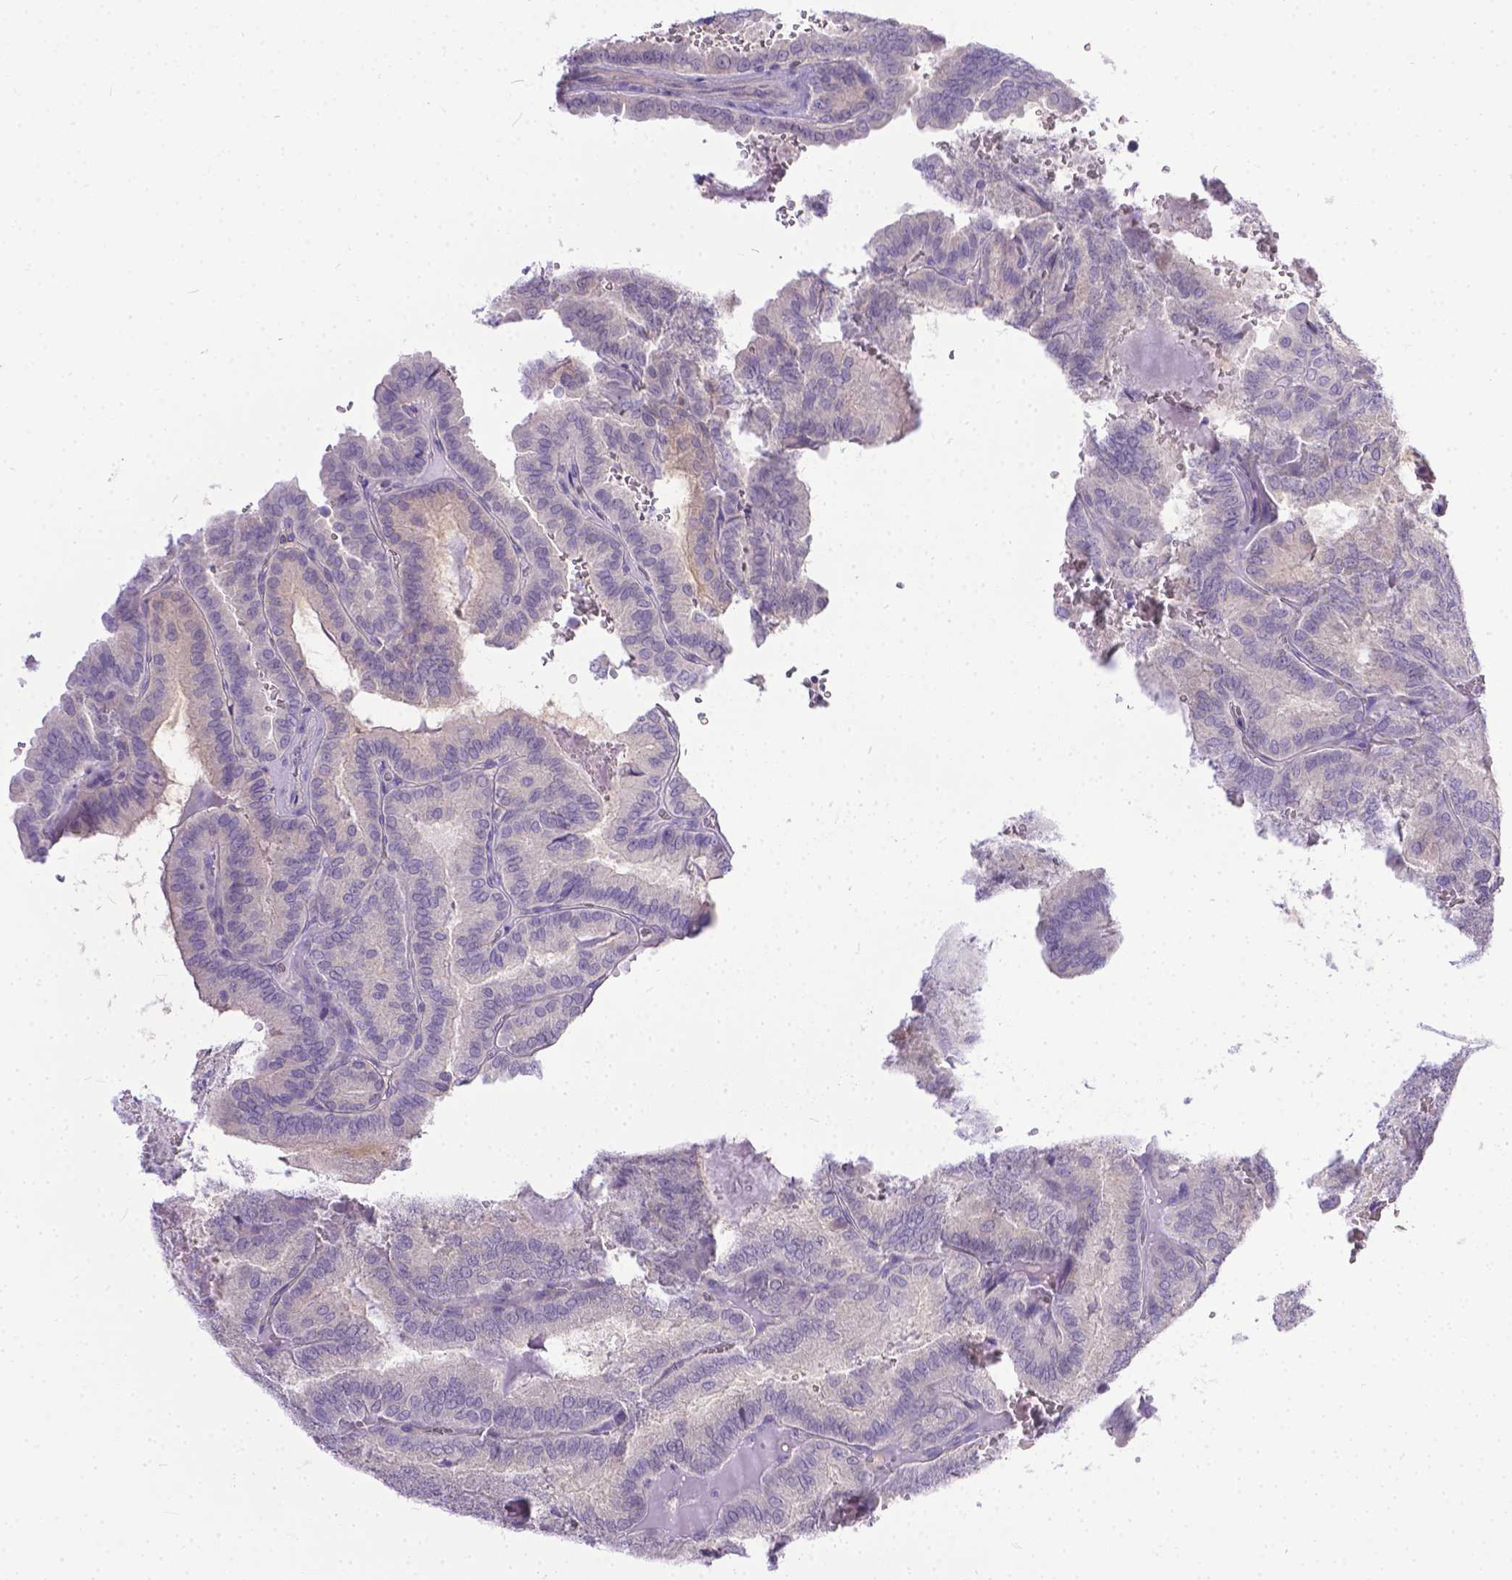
{"staining": {"intensity": "negative", "quantity": "none", "location": "none"}, "tissue": "thyroid cancer", "cell_type": "Tumor cells", "image_type": "cancer", "snomed": [{"axis": "morphology", "description": "Papillary adenocarcinoma, NOS"}, {"axis": "topography", "description": "Thyroid gland"}], "caption": "DAB immunohistochemical staining of thyroid cancer (papillary adenocarcinoma) demonstrates no significant expression in tumor cells.", "gene": "TTLL6", "patient": {"sex": "female", "age": 75}}